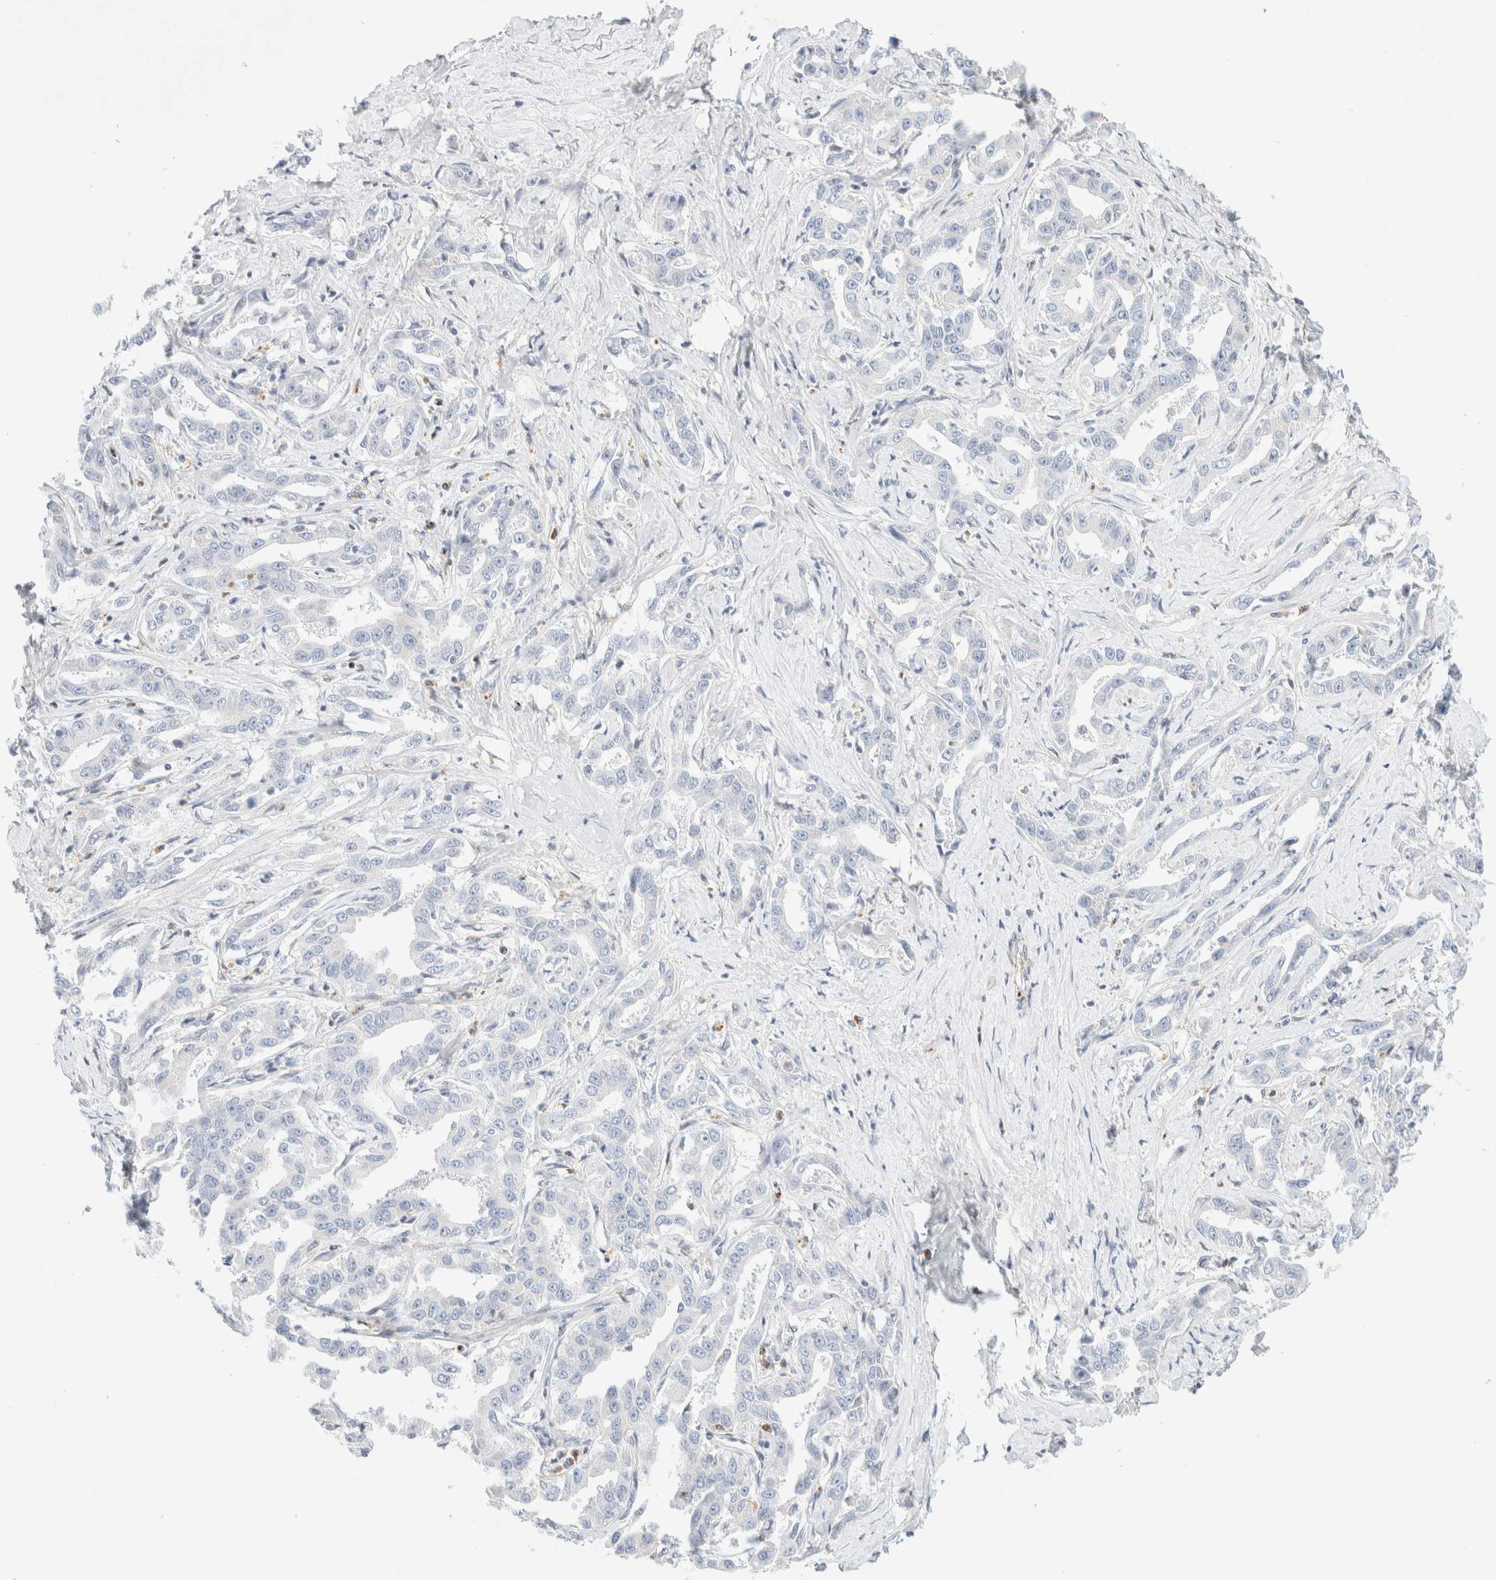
{"staining": {"intensity": "negative", "quantity": "none", "location": "none"}, "tissue": "liver cancer", "cell_type": "Tumor cells", "image_type": "cancer", "snomed": [{"axis": "morphology", "description": "Cholangiocarcinoma"}, {"axis": "topography", "description": "Liver"}], "caption": "Immunohistochemical staining of liver cancer (cholangiocarcinoma) demonstrates no significant staining in tumor cells.", "gene": "SLC25A48", "patient": {"sex": "male", "age": 59}}